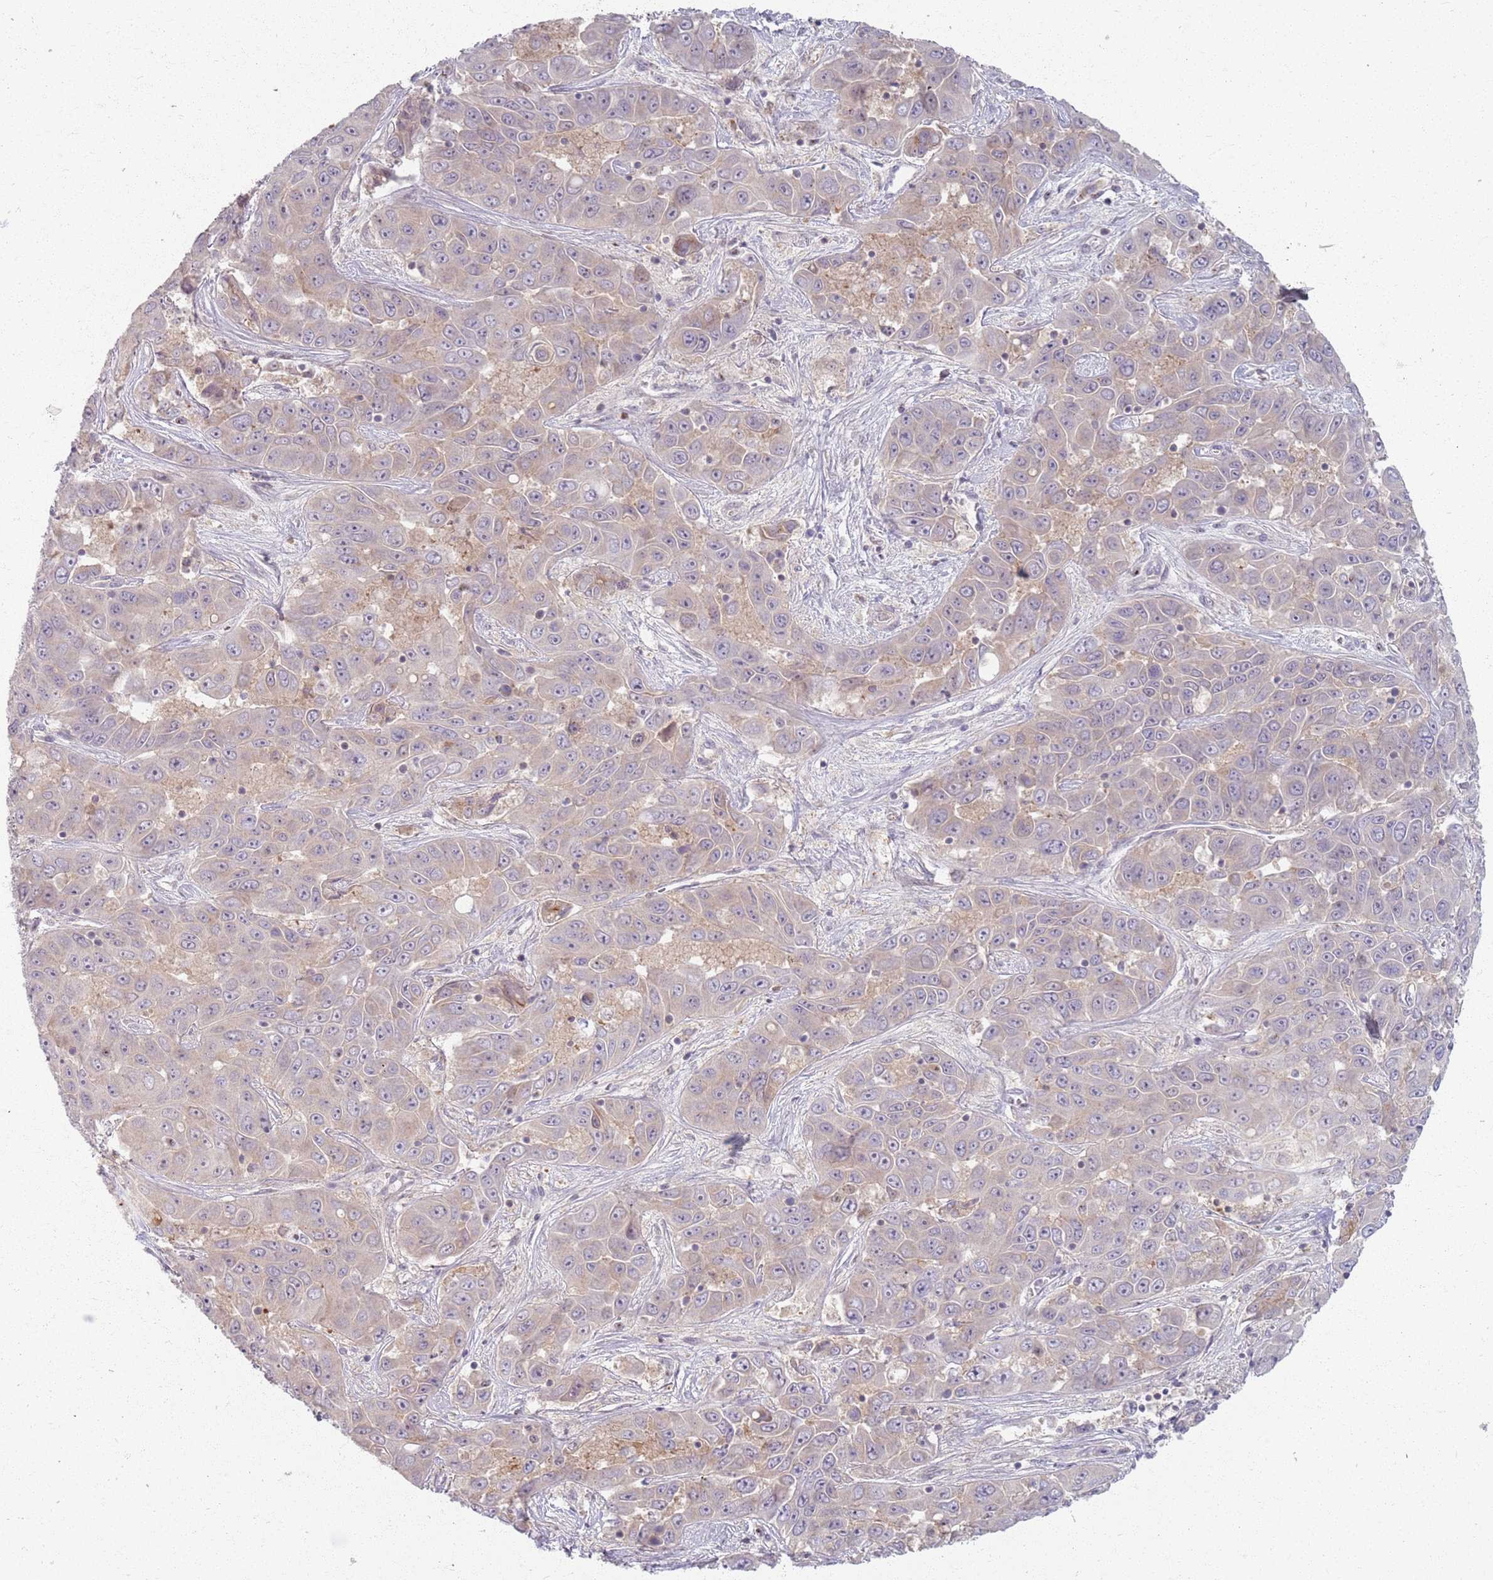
{"staining": {"intensity": "weak", "quantity": "<25%", "location": "cytoplasmic/membranous"}, "tissue": "liver cancer", "cell_type": "Tumor cells", "image_type": "cancer", "snomed": [{"axis": "morphology", "description": "Cholangiocarcinoma"}, {"axis": "topography", "description": "Liver"}], "caption": "An immunohistochemistry photomicrograph of cholangiocarcinoma (liver) is shown. There is no staining in tumor cells of cholangiocarcinoma (liver).", "gene": "ZDHHC2", "patient": {"sex": "female", "age": 52}}